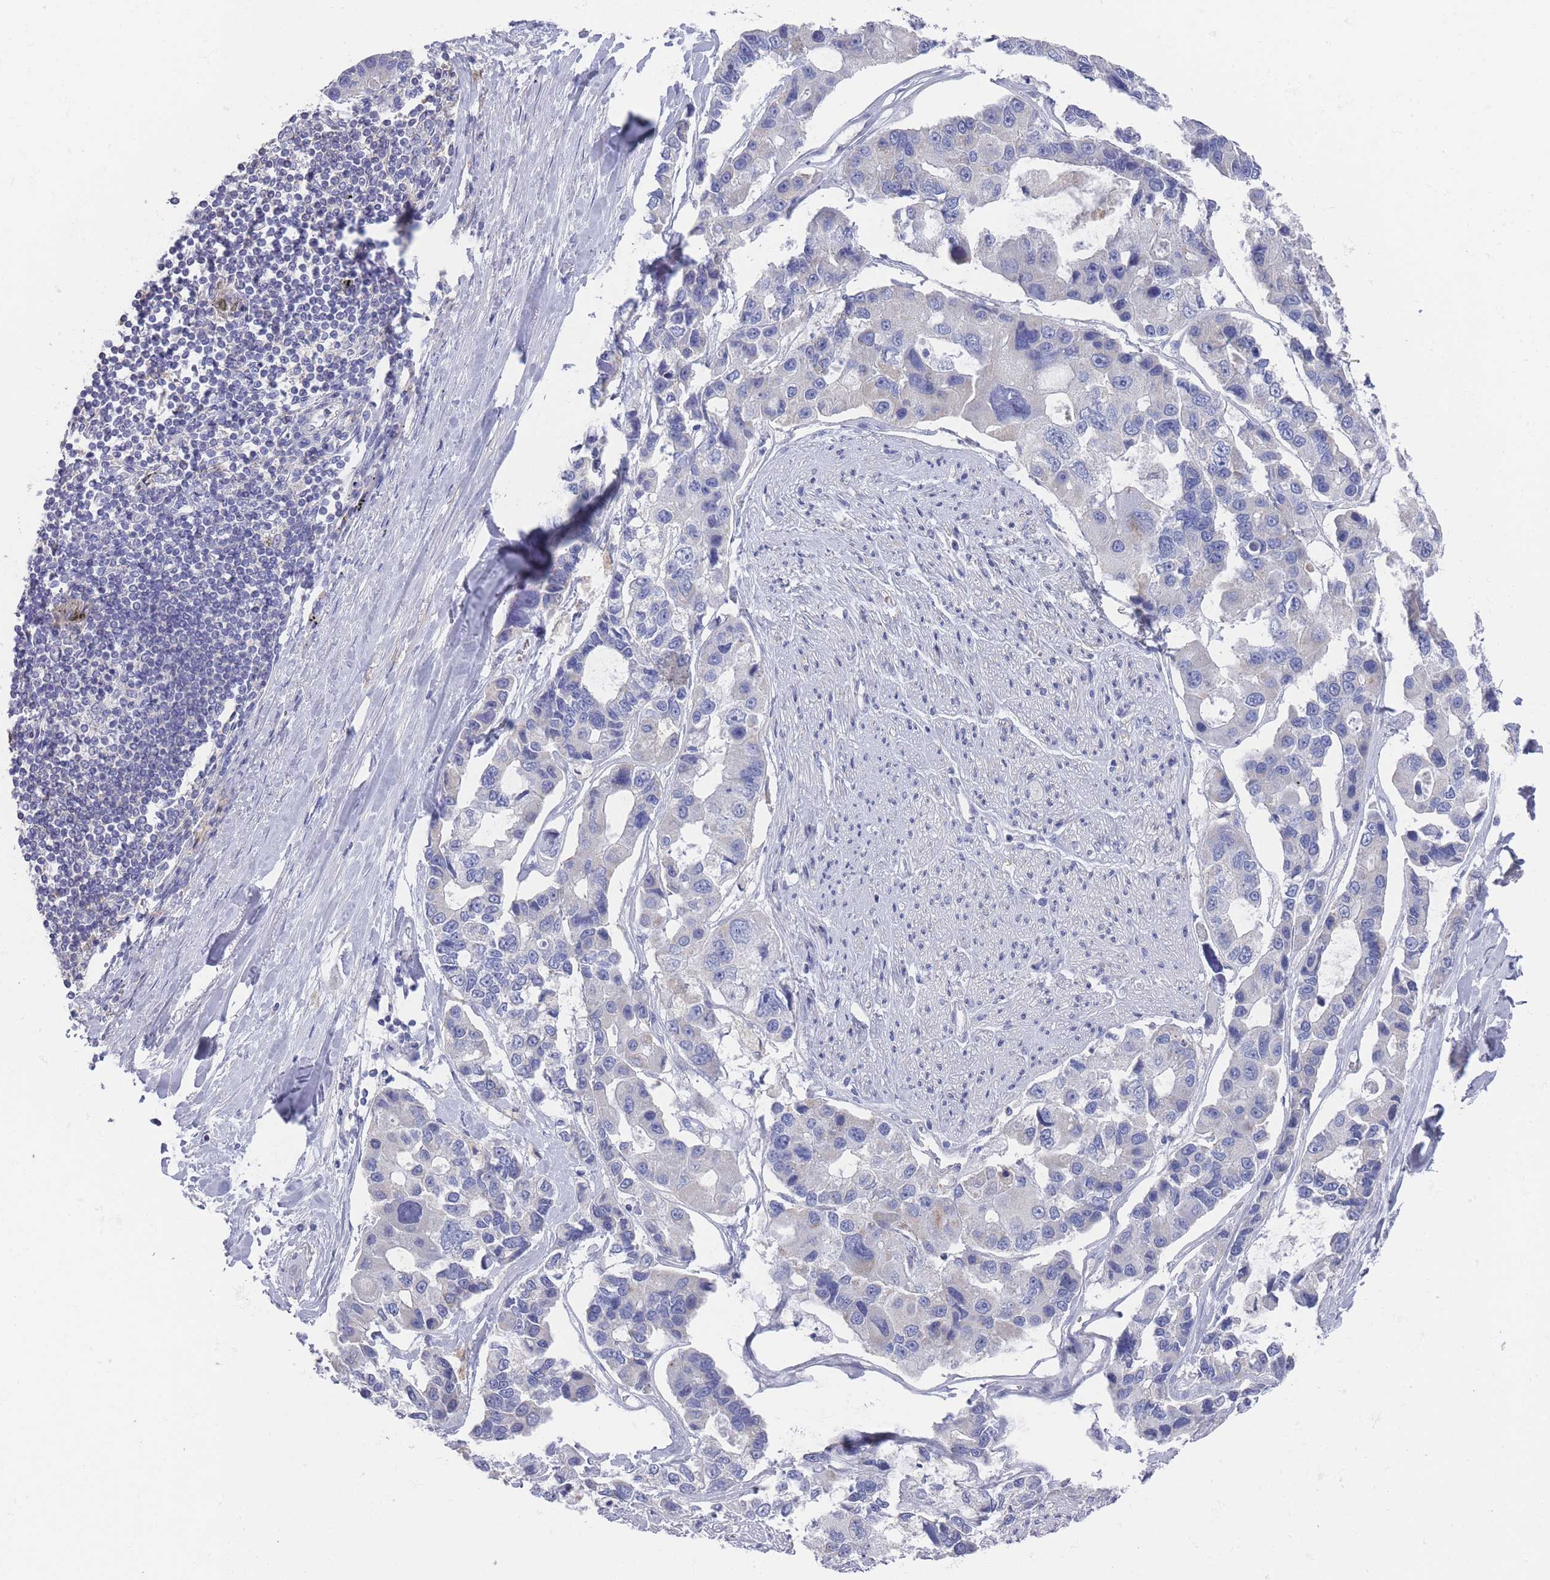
{"staining": {"intensity": "negative", "quantity": "none", "location": "none"}, "tissue": "lung cancer", "cell_type": "Tumor cells", "image_type": "cancer", "snomed": [{"axis": "morphology", "description": "Adenocarcinoma, NOS"}, {"axis": "topography", "description": "Lung"}], "caption": "Immunohistochemistry histopathology image of neoplastic tissue: human lung cancer (adenocarcinoma) stained with DAB (3,3'-diaminobenzidine) reveals no significant protein expression in tumor cells. (Brightfield microscopy of DAB immunohistochemistry (IHC) at high magnification).", "gene": "SCCPDH", "patient": {"sex": "female", "age": 54}}